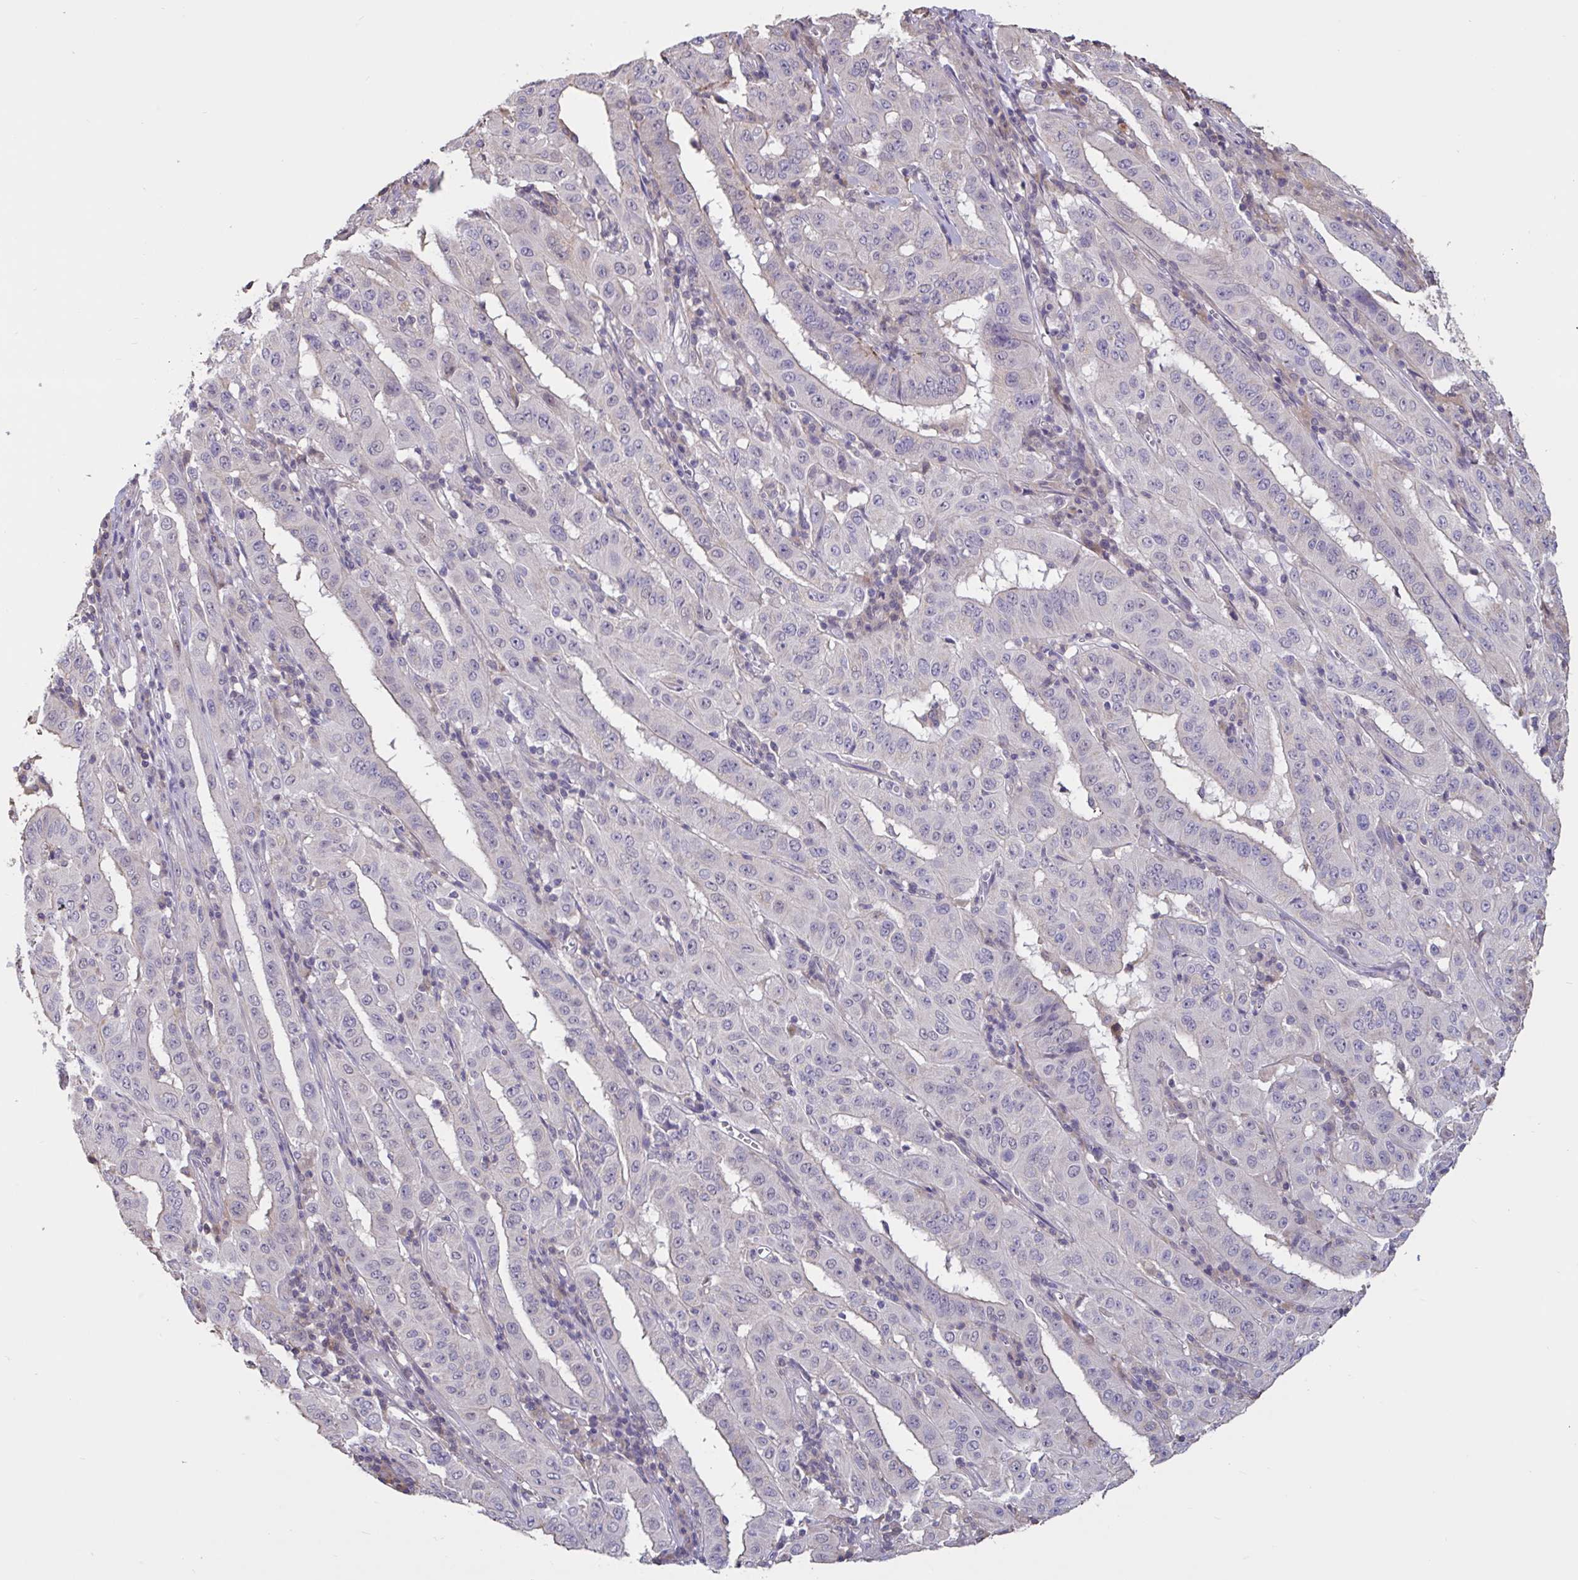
{"staining": {"intensity": "negative", "quantity": "none", "location": "none"}, "tissue": "pancreatic cancer", "cell_type": "Tumor cells", "image_type": "cancer", "snomed": [{"axis": "morphology", "description": "Adenocarcinoma, NOS"}, {"axis": "topography", "description": "Pancreas"}], "caption": "An image of human pancreatic cancer (adenocarcinoma) is negative for staining in tumor cells. The staining was performed using DAB to visualize the protein expression in brown, while the nuclei were stained in blue with hematoxylin (Magnification: 20x).", "gene": "DDX39A", "patient": {"sex": "male", "age": 63}}